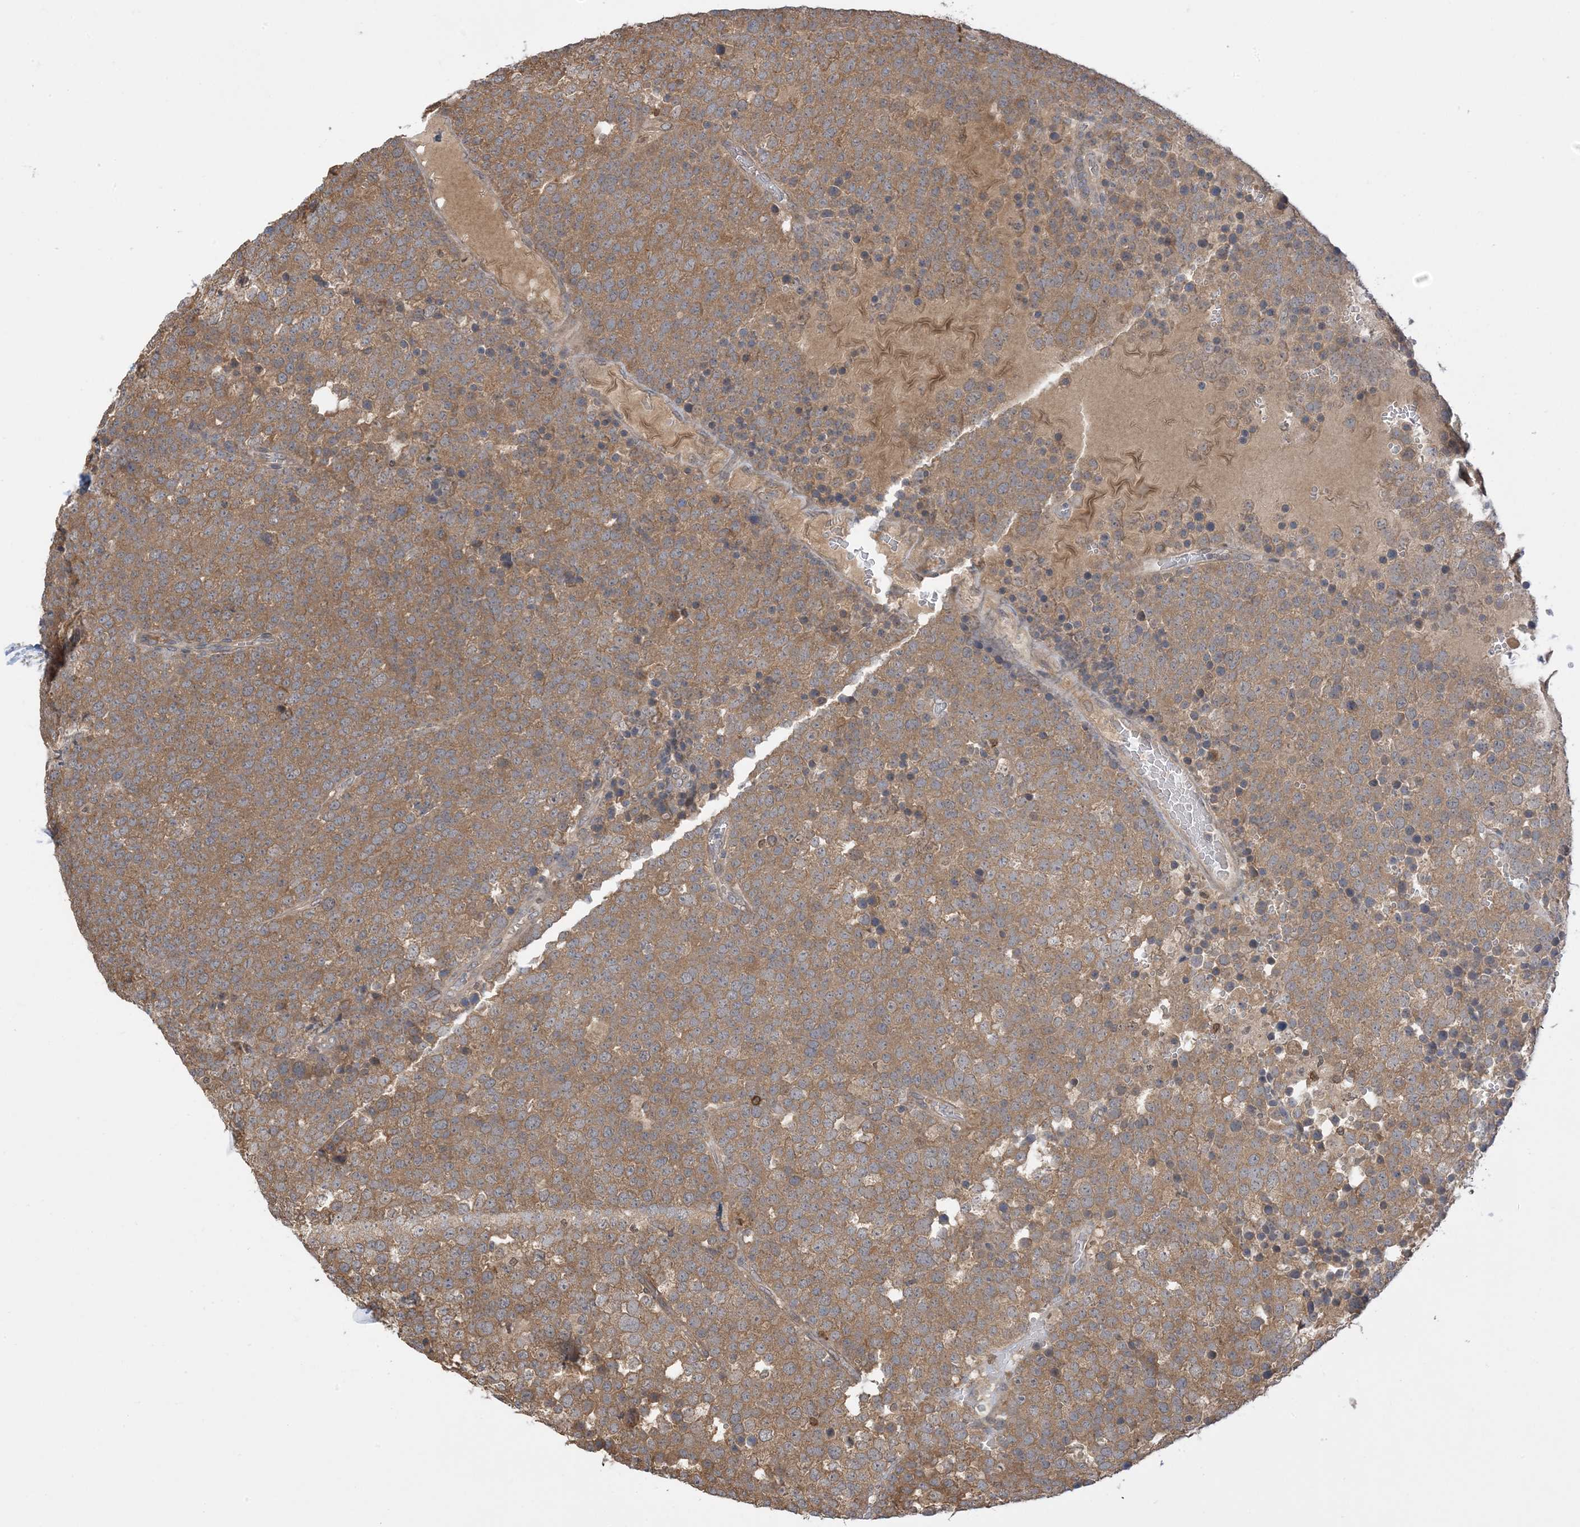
{"staining": {"intensity": "moderate", "quantity": ">75%", "location": "cytoplasmic/membranous"}, "tissue": "testis cancer", "cell_type": "Tumor cells", "image_type": "cancer", "snomed": [{"axis": "morphology", "description": "Seminoma, NOS"}, {"axis": "topography", "description": "Testis"}], "caption": "A photomicrograph of testis cancer stained for a protein reveals moderate cytoplasmic/membranous brown staining in tumor cells. Nuclei are stained in blue.", "gene": "WDR26", "patient": {"sex": "male", "age": 71}}